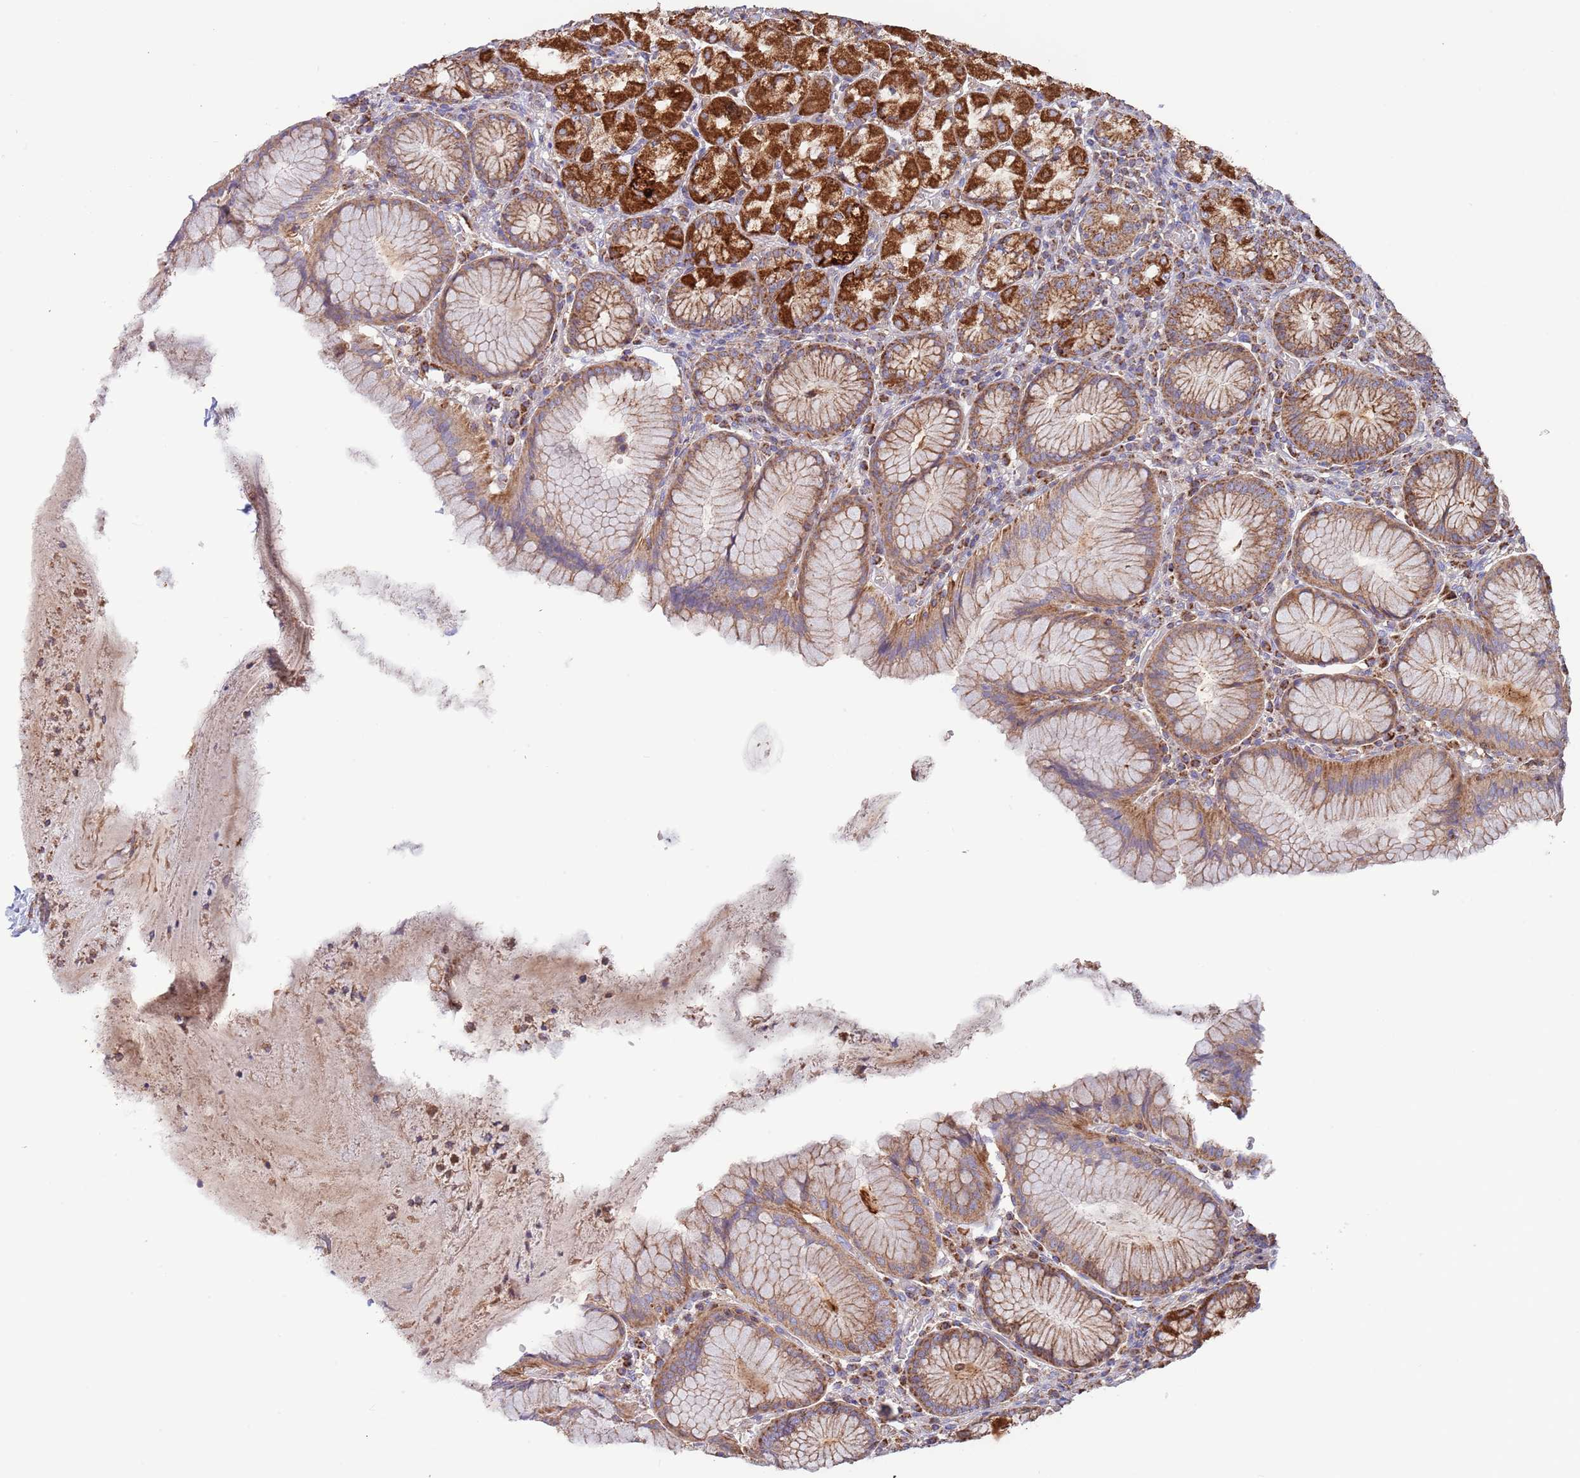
{"staining": {"intensity": "strong", "quantity": ">75%", "location": "cytoplasmic/membranous"}, "tissue": "stomach", "cell_type": "Glandular cells", "image_type": "normal", "snomed": [{"axis": "morphology", "description": "Normal tissue, NOS"}, {"axis": "topography", "description": "Stomach"}], "caption": "The immunohistochemical stain shows strong cytoplasmic/membranous staining in glandular cells of unremarkable stomach. Immunohistochemistry (ihc) stains the protein of interest in brown and the nuclei are stained blue.", "gene": "DNAJA3", "patient": {"sex": "male", "age": 55}}